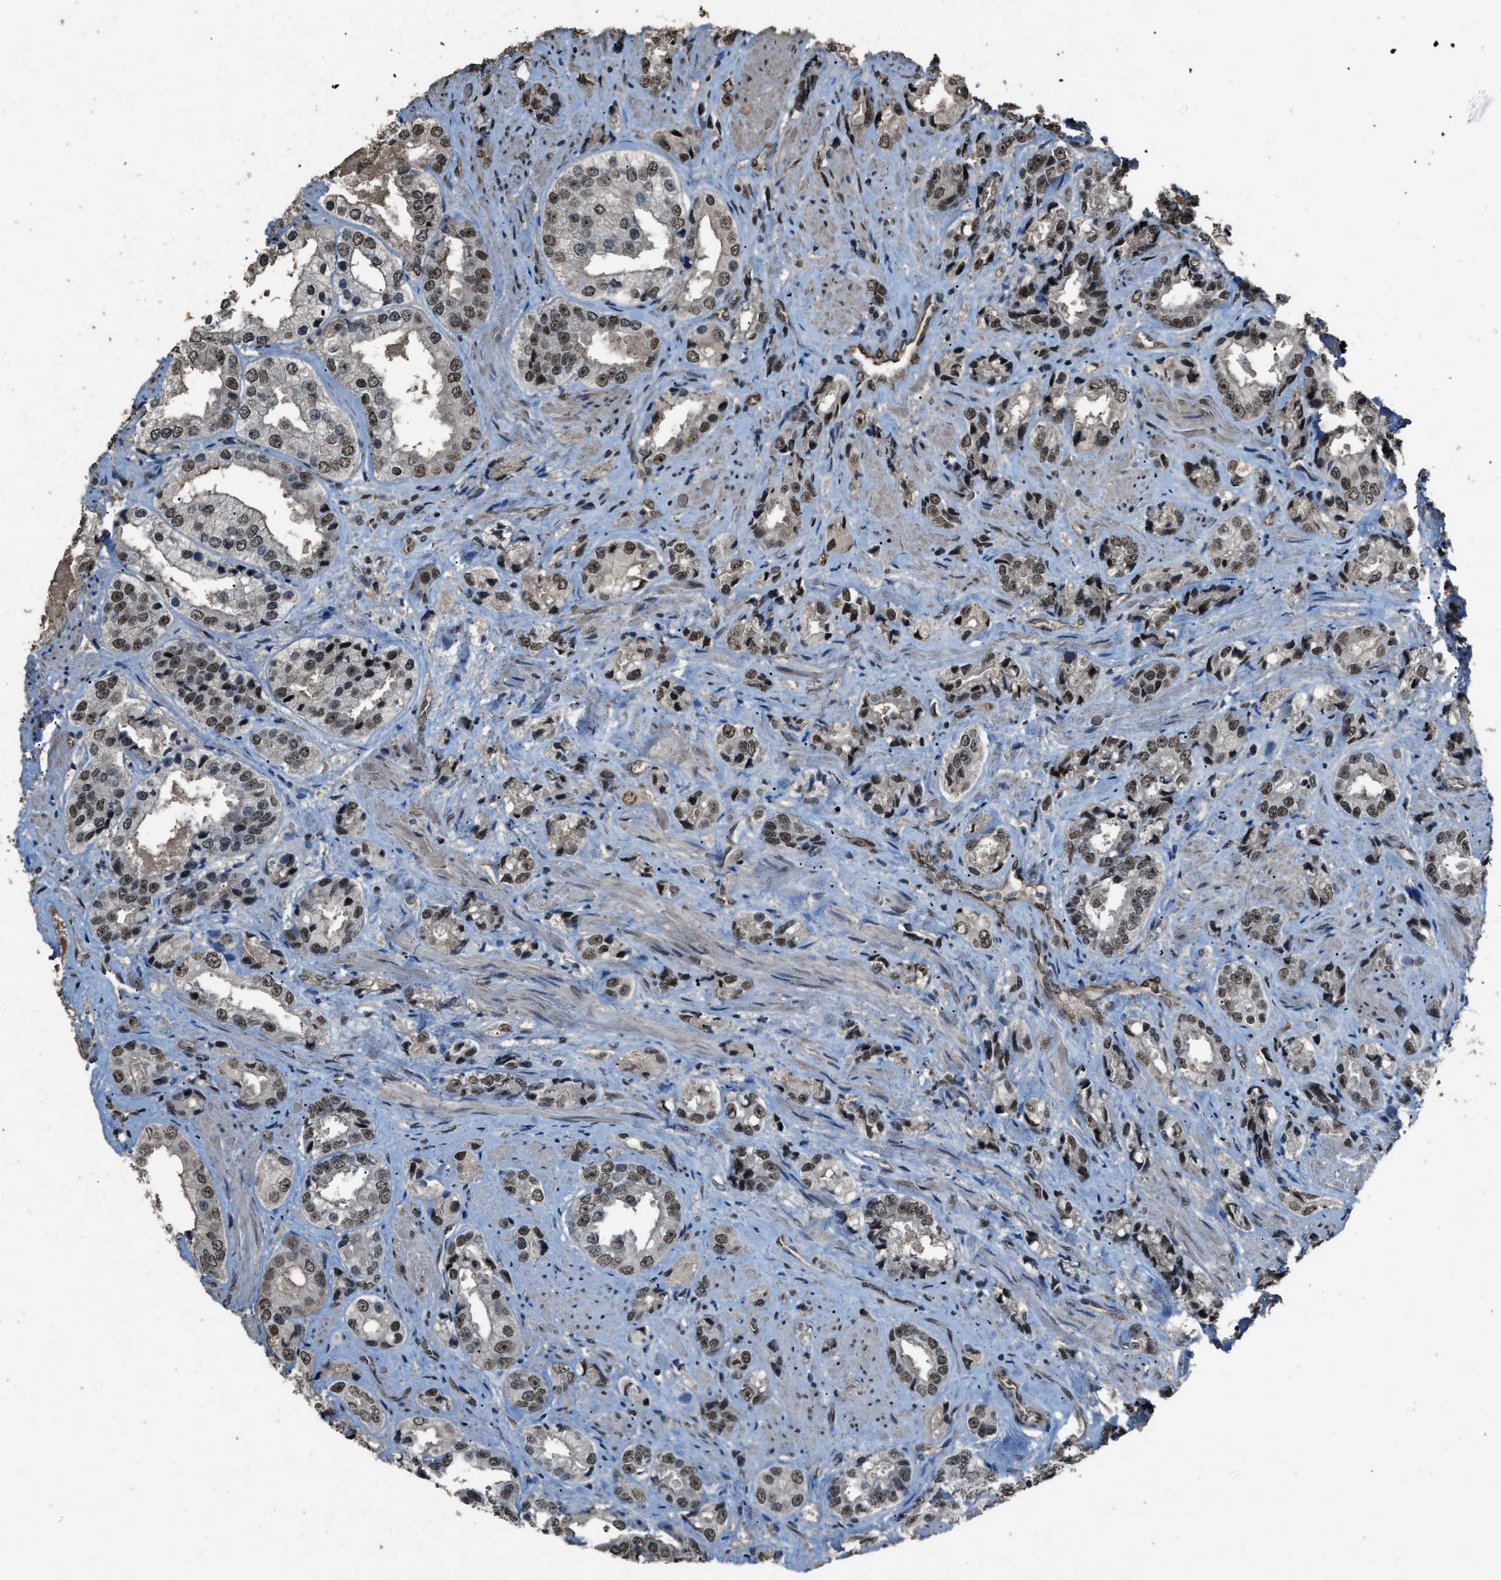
{"staining": {"intensity": "moderate", "quantity": ">75%", "location": "nuclear"}, "tissue": "prostate cancer", "cell_type": "Tumor cells", "image_type": "cancer", "snomed": [{"axis": "morphology", "description": "Adenocarcinoma, High grade"}, {"axis": "topography", "description": "Prostate"}], "caption": "Adenocarcinoma (high-grade) (prostate) stained with immunohistochemistry demonstrates moderate nuclear expression in about >75% of tumor cells.", "gene": "SERTAD2", "patient": {"sex": "male", "age": 61}}